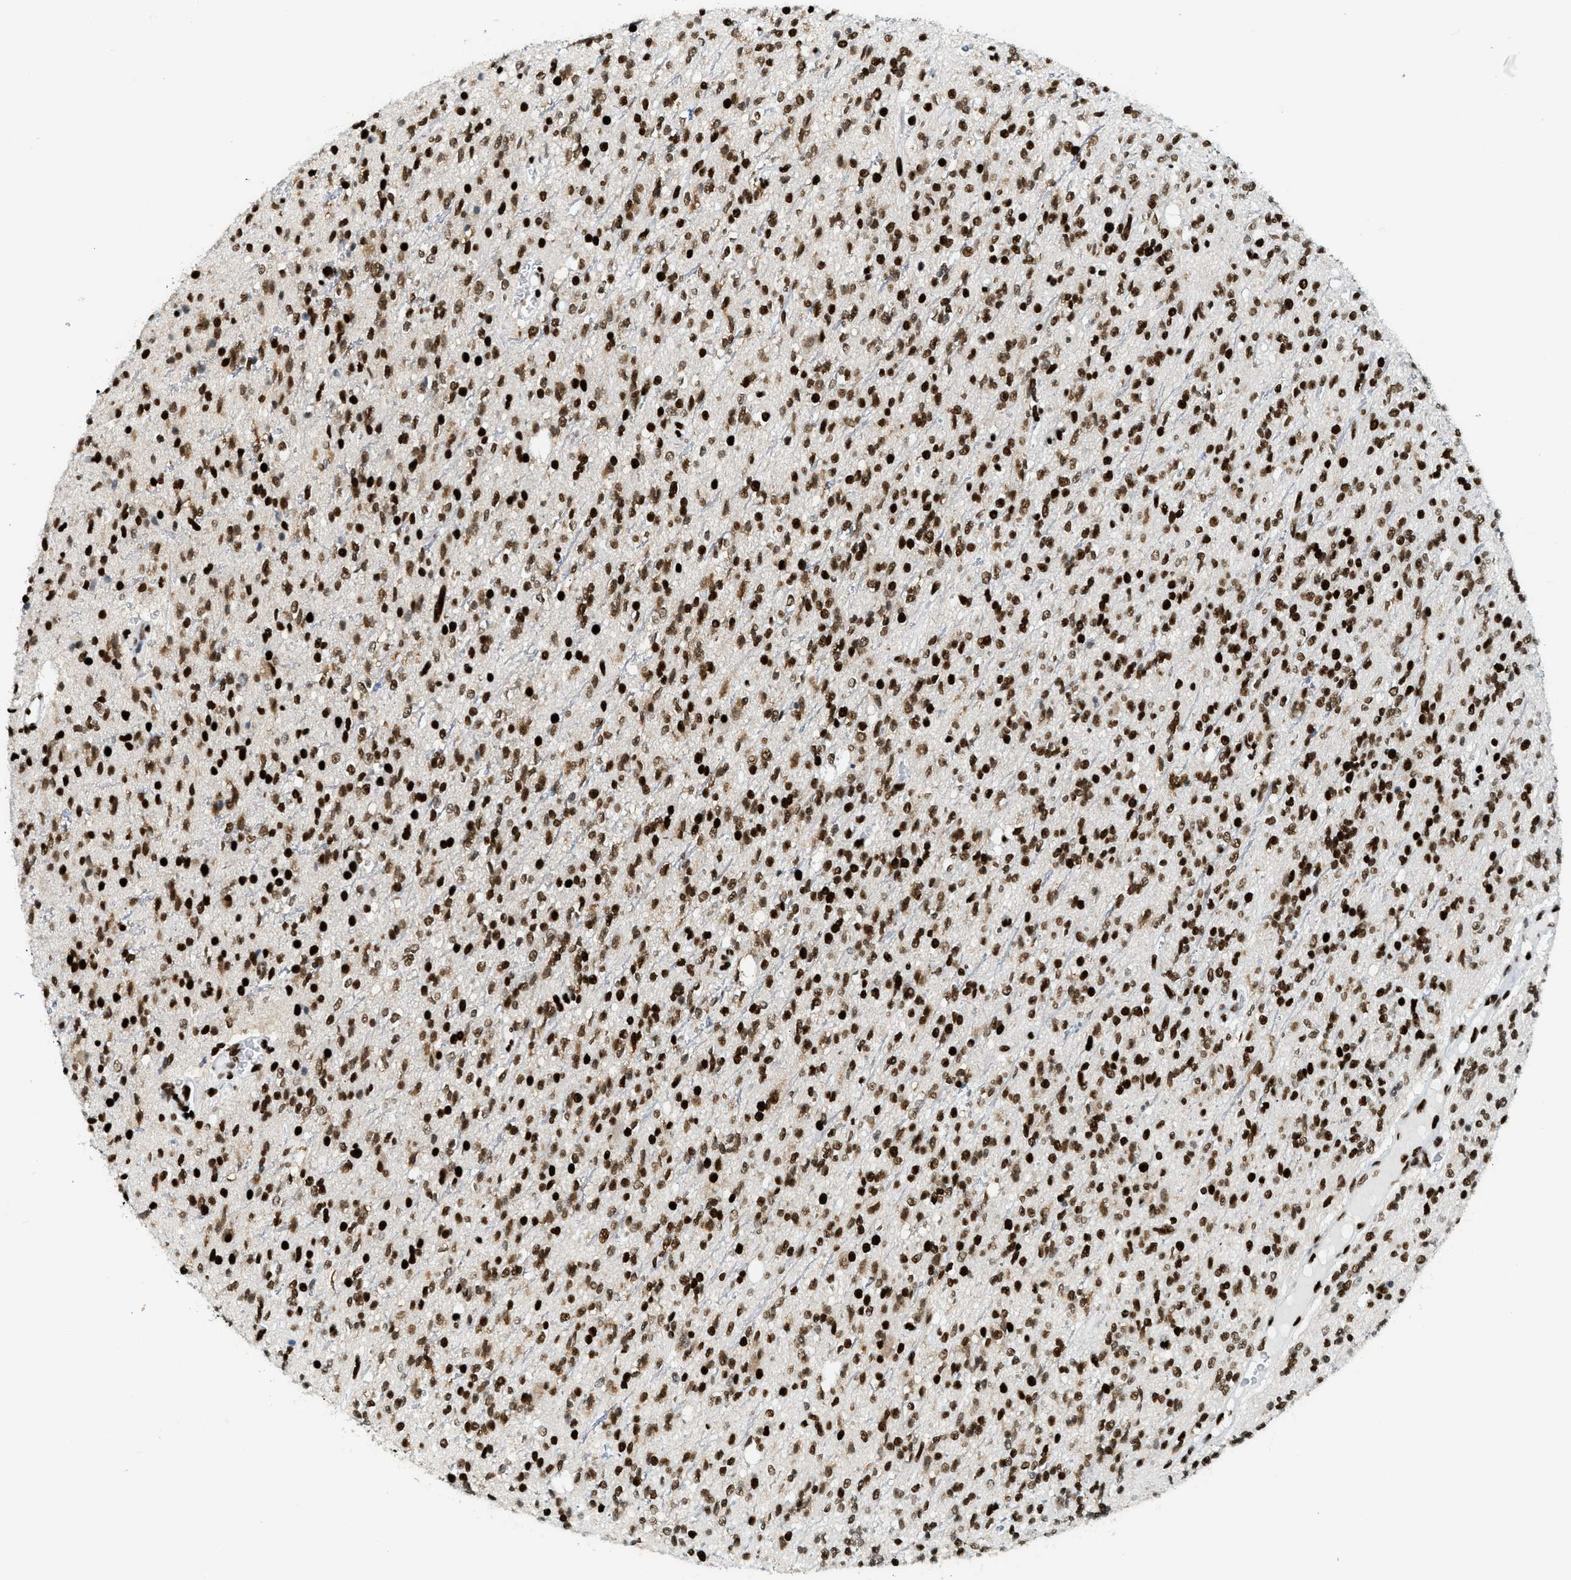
{"staining": {"intensity": "strong", "quantity": ">75%", "location": "nuclear"}, "tissue": "glioma", "cell_type": "Tumor cells", "image_type": "cancer", "snomed": [{"axis": "morphology", "description": "Glioma, malignant, High grade"}, {"axis": "topography", "description": "Brain"}], "caption": "Protein staining shows strong nuclear positivity in about >75% of tumor cells in malignant glioma (high-grade).", "gene": "PIF1", "patient": {"sex": "male", "age": 34}}